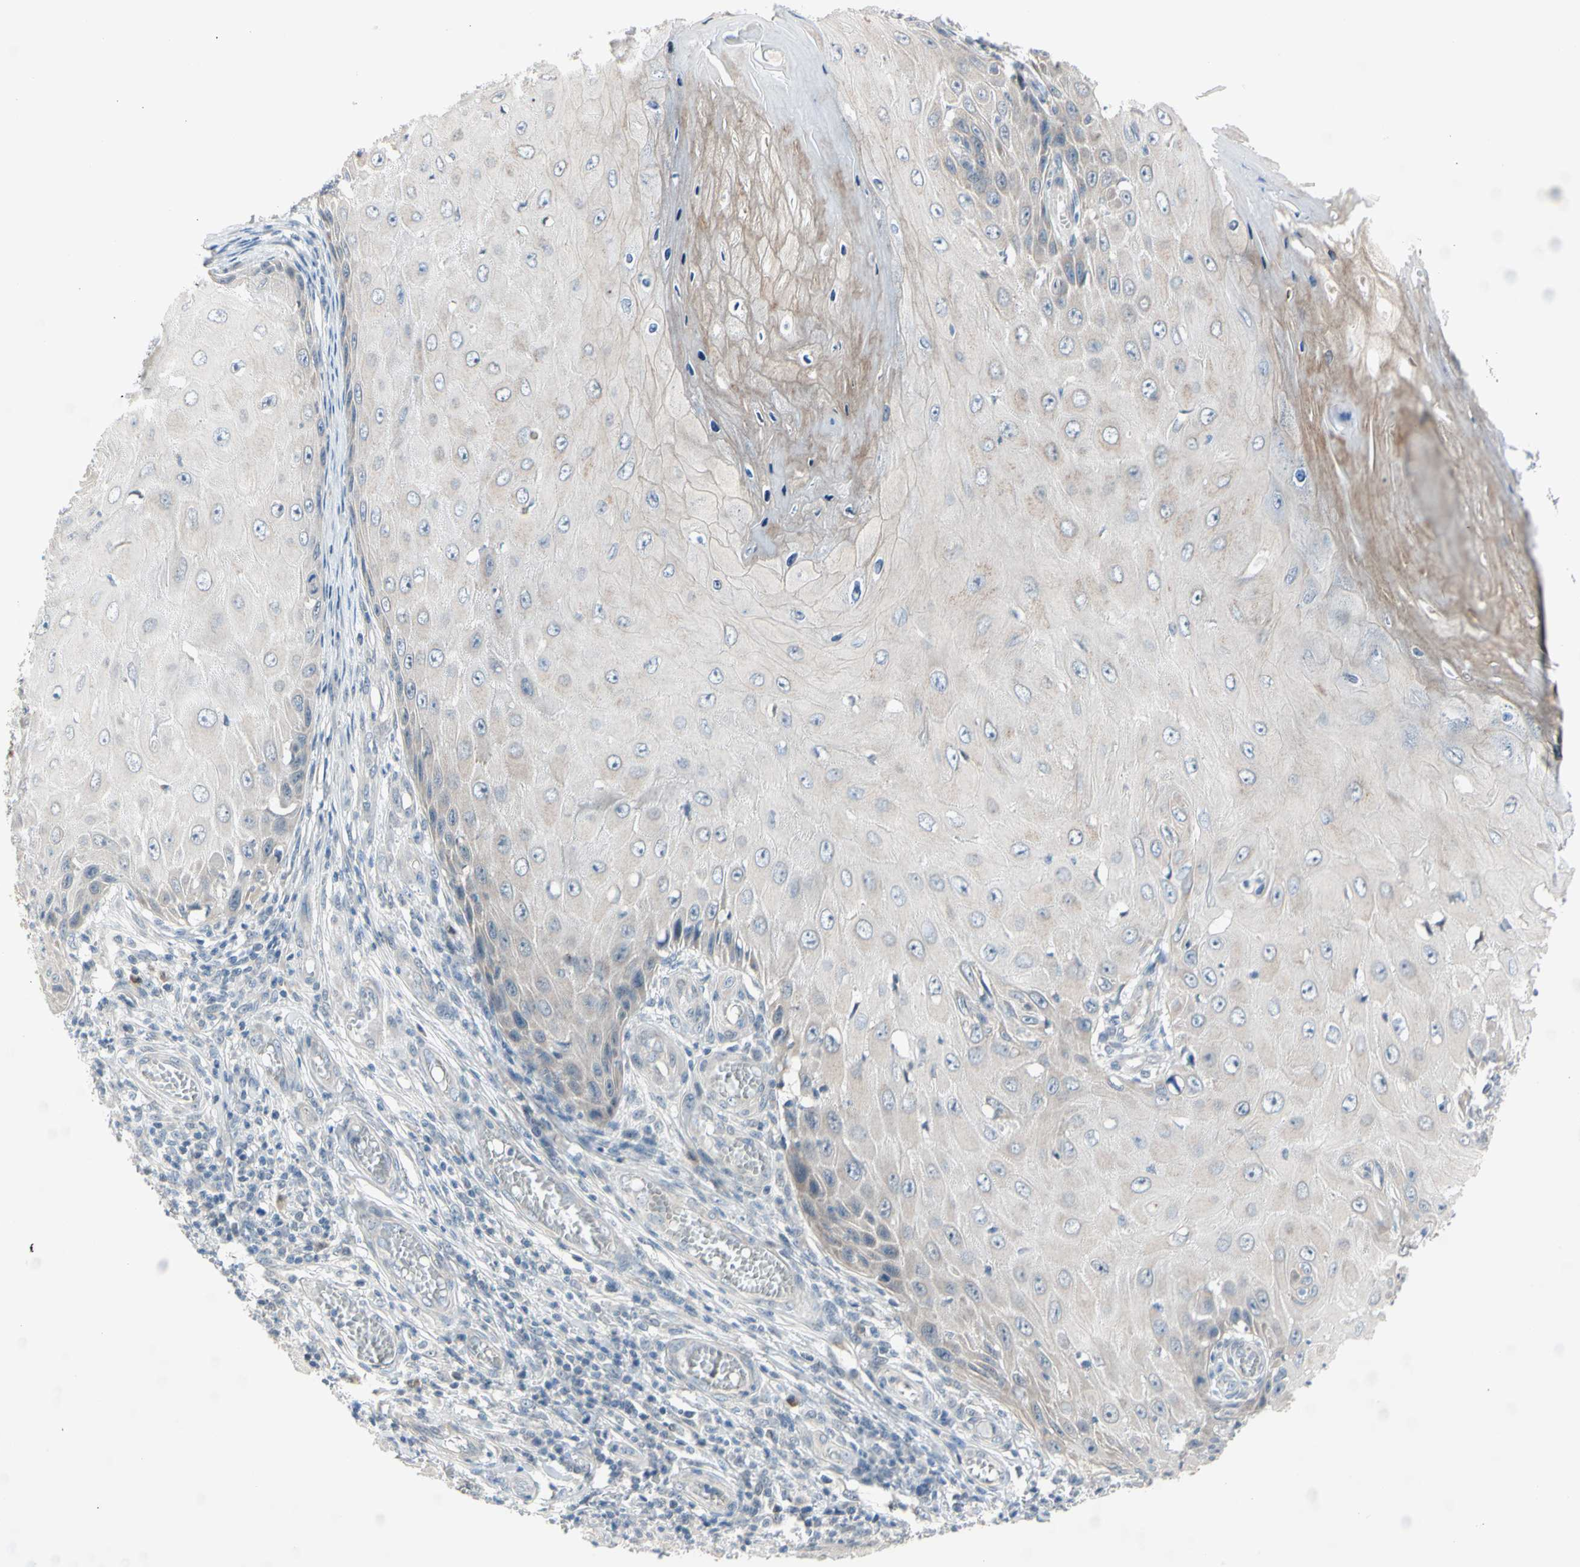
{"staining": {"intensity": "weak", "quantity": ">75%", "location": "cytoplasmic/membranous"}, "tissue": "skin cancer", "cell_type": "Tumor cells", "image_type": "cancer", "snomed": [{"axis": "morphology", "description": "Squamous cell carcinoma, NOS"}, {"axis": "topography", "description": "Skin"}], "caption": "IHC (DAB) staining of squamous cell carcinoma (skin) demonstrates weak cytoplasmic/membranous protein staining in about >75% of tumor cells.", "gene": "MARK1", "patient": {"sex": "female", "age": 73}}